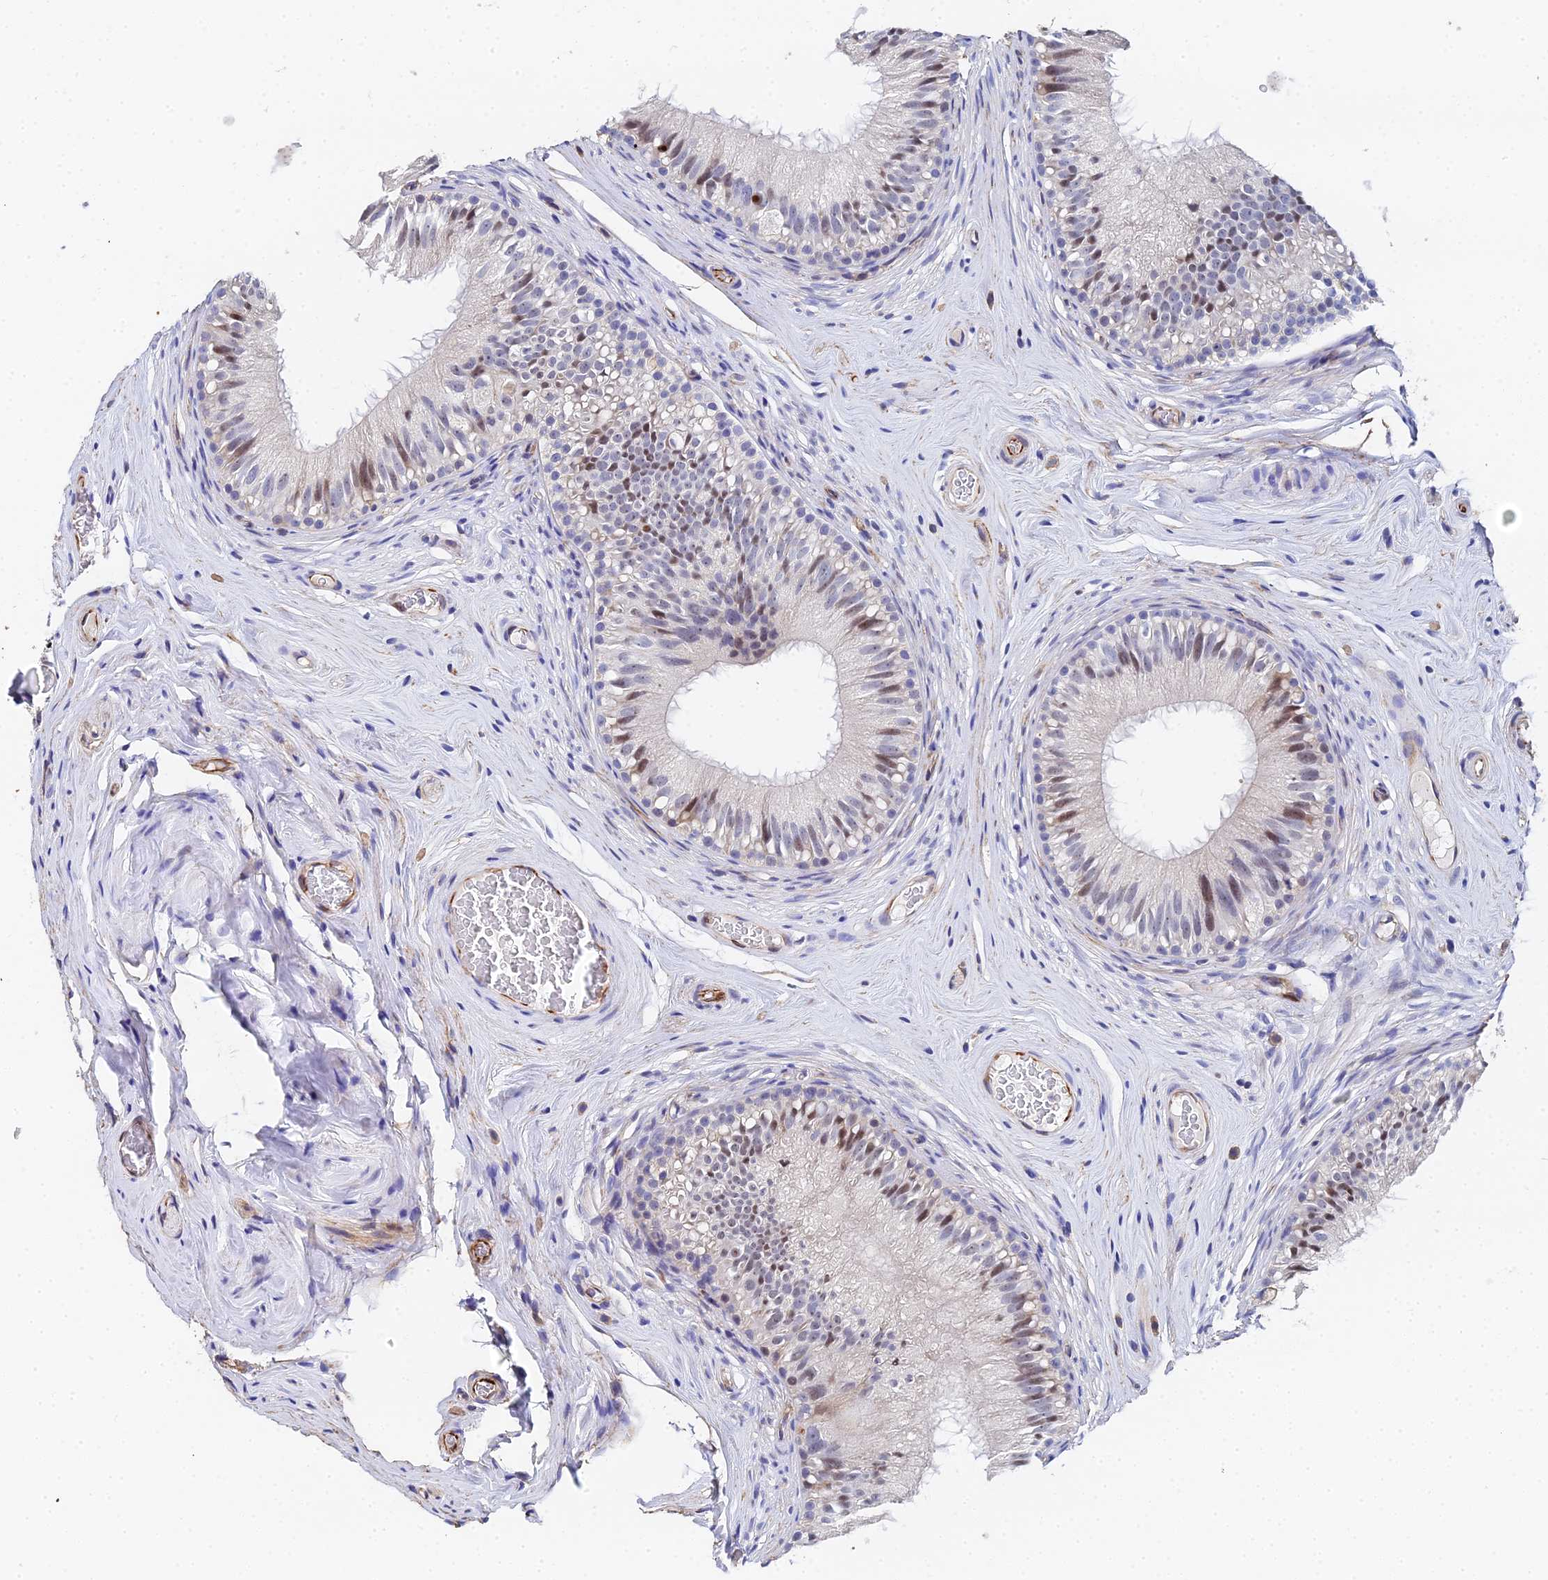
{"staining": {"intensity": "moderate", "quantity": "<25%", "location": "nuclear"}, "tissue": "epididymis", "cell_type": "Glandular cells", "image_type": "normal", "snomed": [{"axis": "morphology", "description": "Normal tissue, NOS"}, {"axis": "topography", "description": "Epididymis"}], "caption": "Immunohistochemistry (IHC) of normal human epididymis reveals low levels of moderate nuclear staining in about <25% of glandular cells. The protein is stained brown, and the nuclei are stained in blue (DAB IHC with brightfield microscopy, high magnification).", "gene": "ENSG00000268674", "patient": {"sex": "male", "age": 45}}